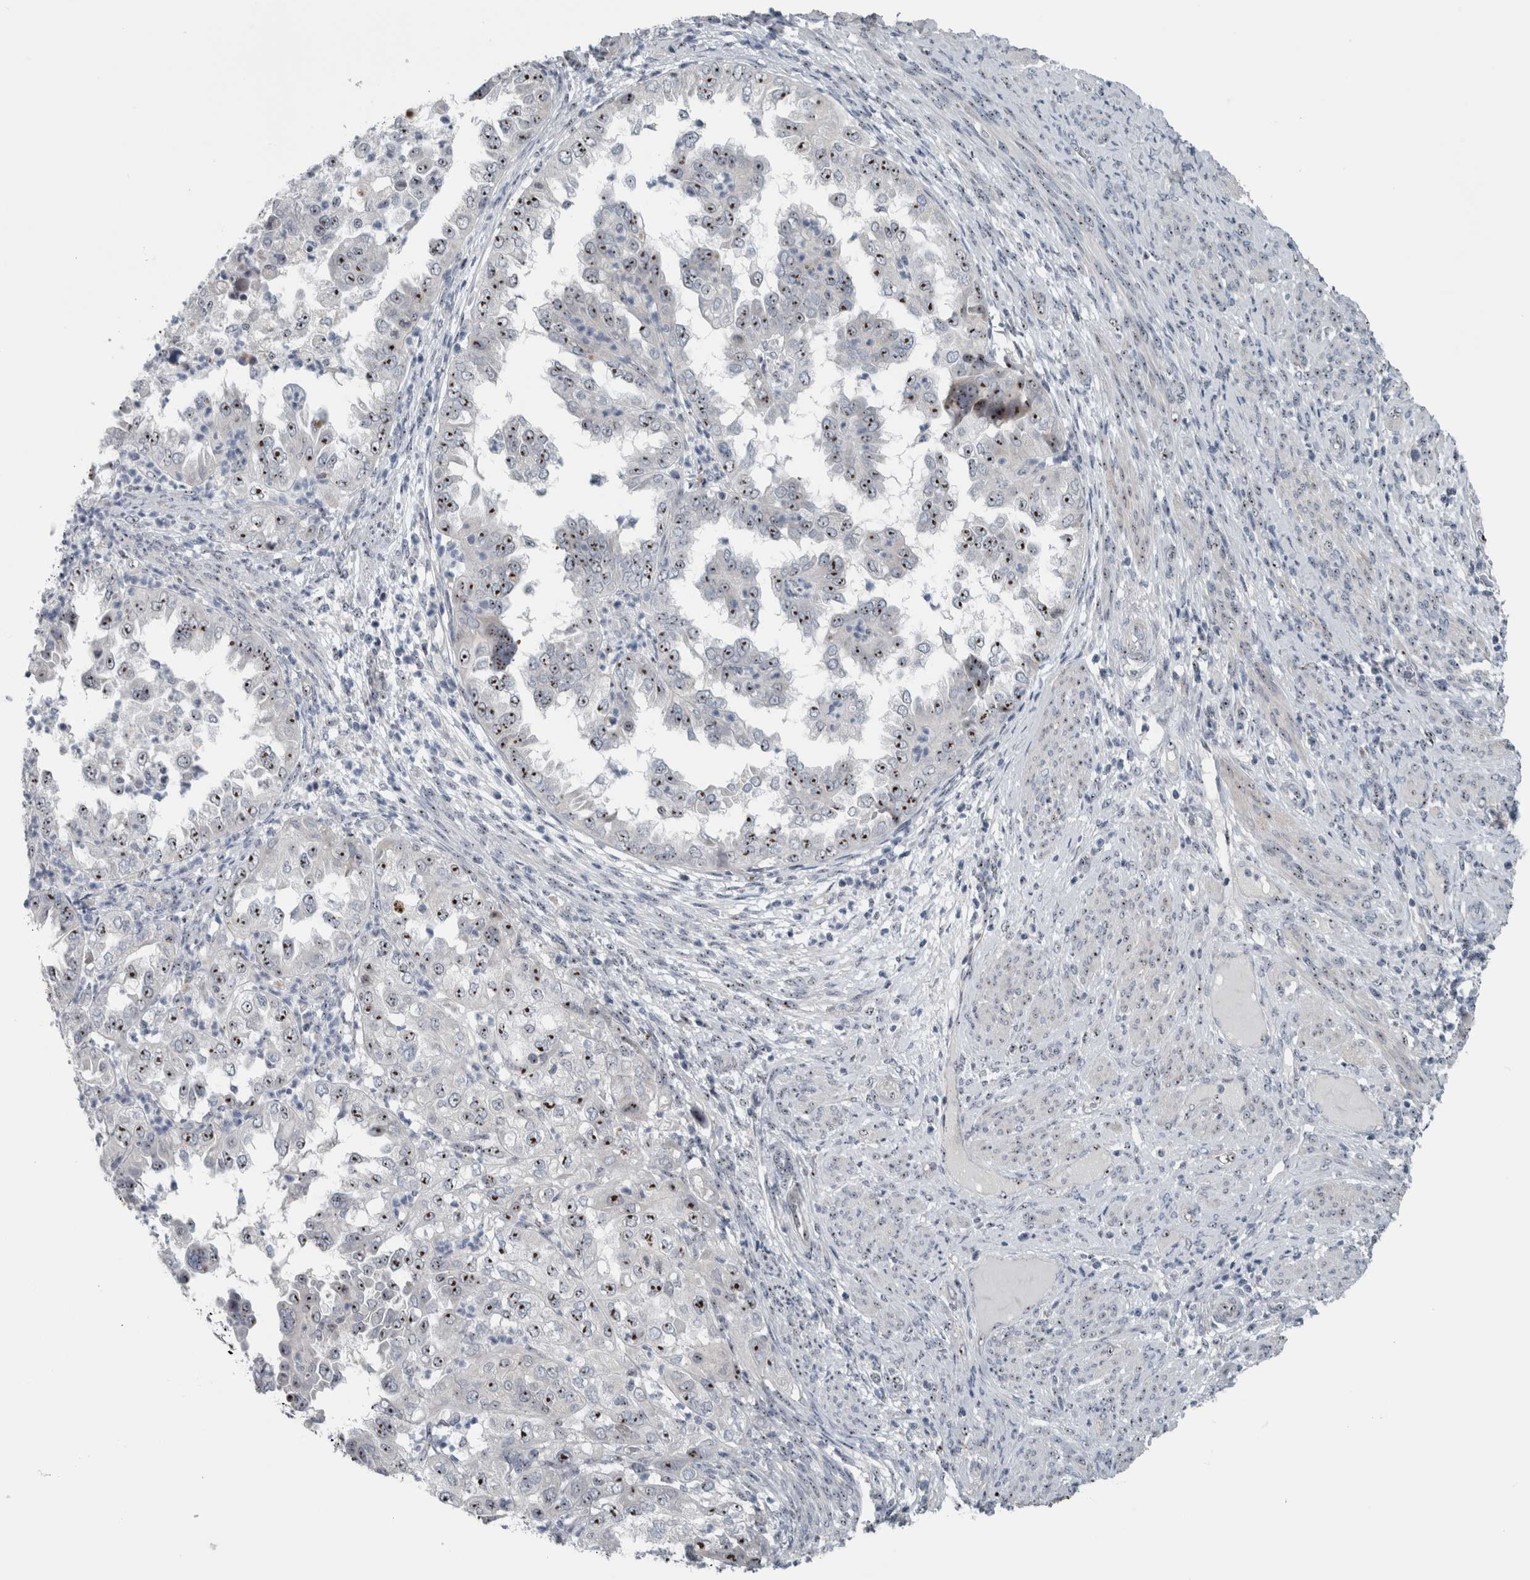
{"staining": {"intensity": "moderate", "quantity": ">75%", "location": "nuclear"}, "tissue": "endometrial cancer", "cell_type": "Tumor cells", "image_type": "cancer", "snomed": [{"axis": "morphology", "description": "Adenocarcinoma, NOS"}, {"axis": "topography", "description": "Endometrium"}], "caption": "Moderate nuclear expression is appreciated in approximately >75% of tumor cells in endometrial cancer (adenocarcinoma).", "gene": "UTP6", "patient": {"sex": "female", "age": 85}}